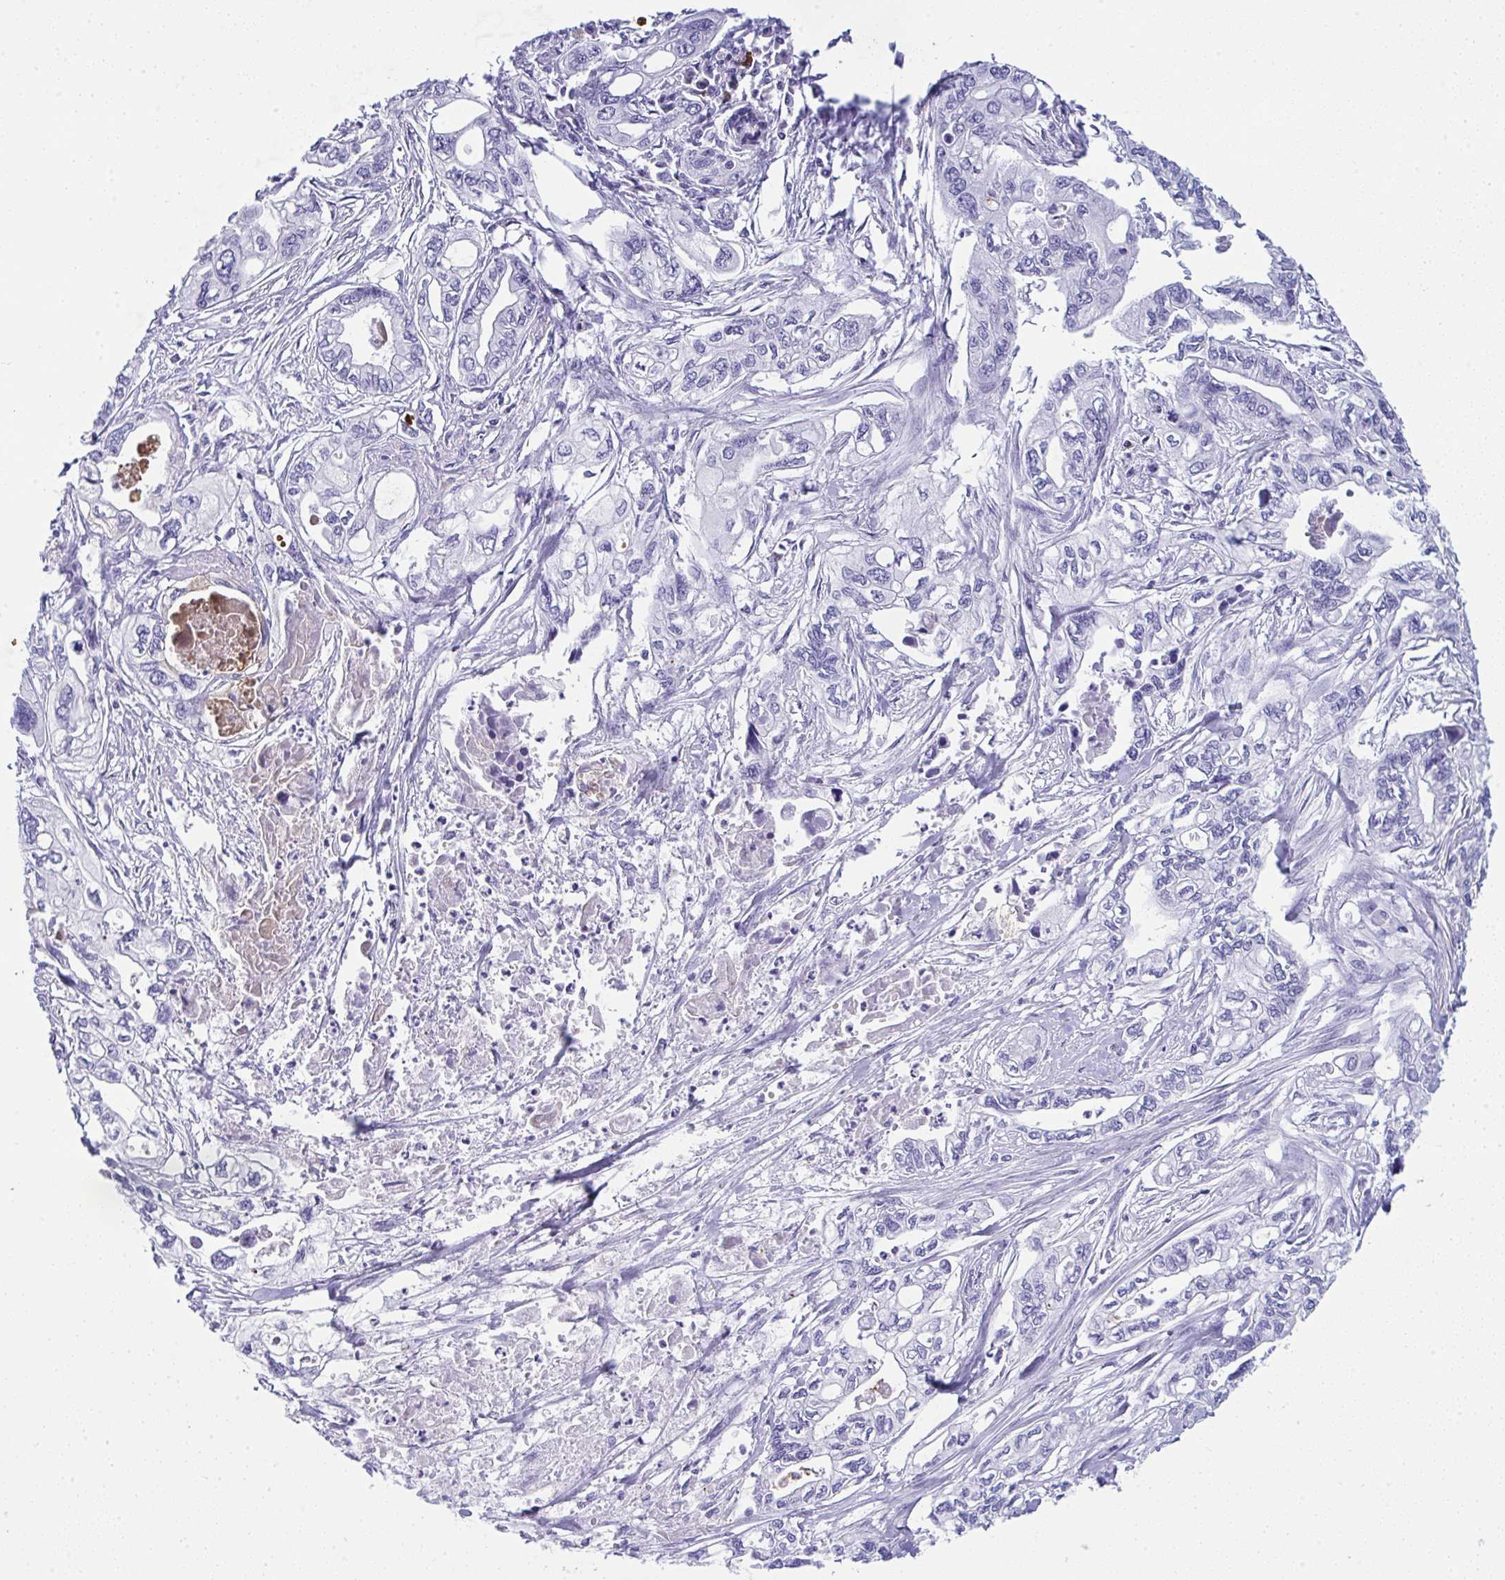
{"staining": {"intensity": "negative", "quantity": "none", "location": "none"}, "tissue": "pancreatic cancer", "cell_type": "Tumor cells", "image_type": "cancer", "snomed": [{"axis": "morphology", "description": "Adenocarcinoma, NOS"}, {"axis": "topography", "description": "Pancreas"}], "caption": "A high-resolution micrograph shows IHC staining of adenocarcinoma (pancreatic), which exhibits no significant staining in tumor cells. Brightfield microscopy of immunohistochemistry stained with DAB (brown) and hematoxylin (blue), captured at high magnification.", "gene": "JCHAIN", "patient": {"sex": "male", "age": 68}}